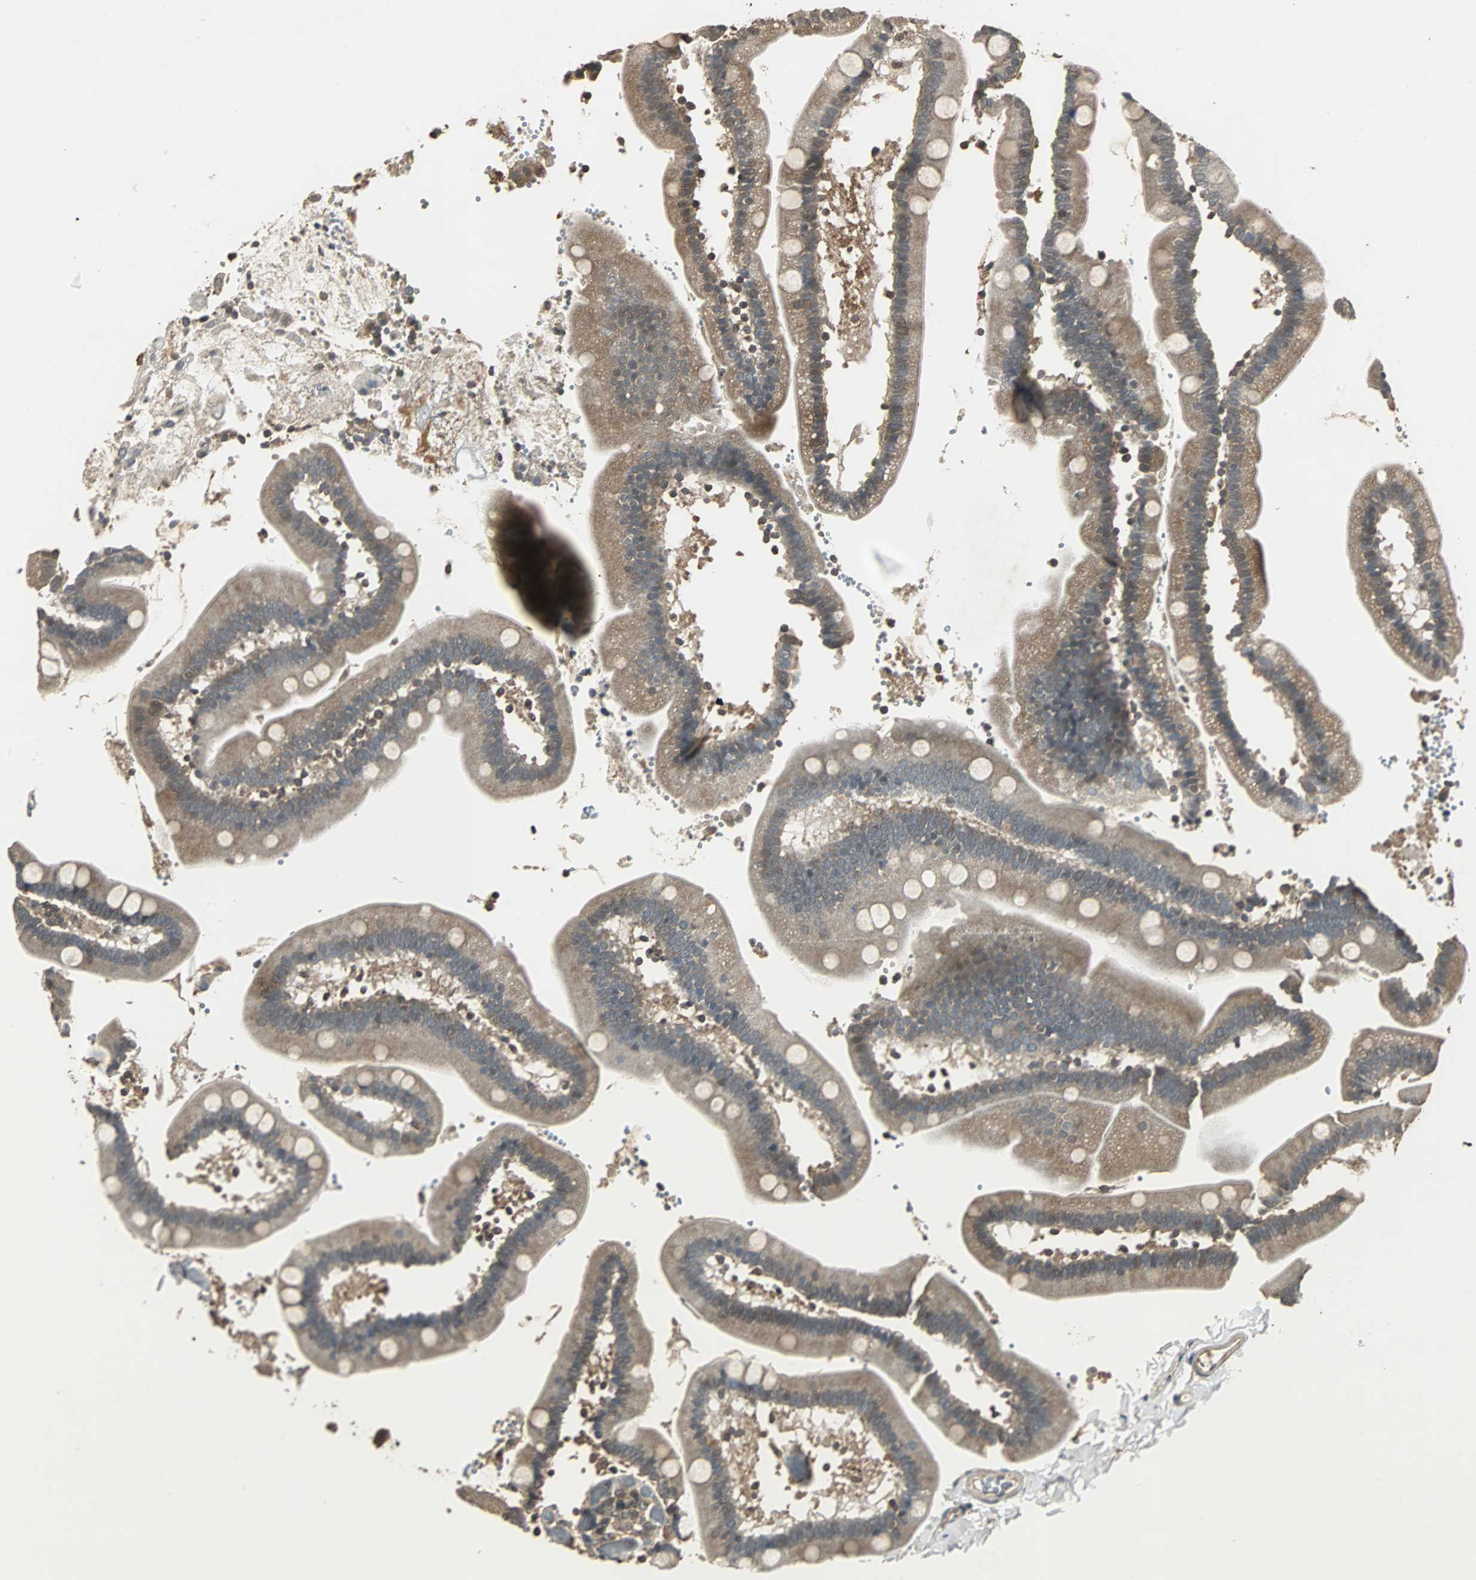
{"staining": {"intensity": "moderate", "quantity": "25%-75%", "location": "cytoplasmic/membranous"}, "tissue": "duodenum", "cell_type": "Glandular cells", "image_type": "normal", "snomed": [{"axis": "morphology", "description": "Normal tissue, NOS"}, {"axis": "topography", "description": "Duodenum"}], "caption": "Glandular cells exhibit medium levels of moderate cytoplasmic/membranous positivity in about 25%-75% of cells in unremarkable human duodenum. (DAB = brown stain, brightfield microscopy at high magnification).", "gene": "ABHD2", "patient": {"sex": "male", "age": 66}}